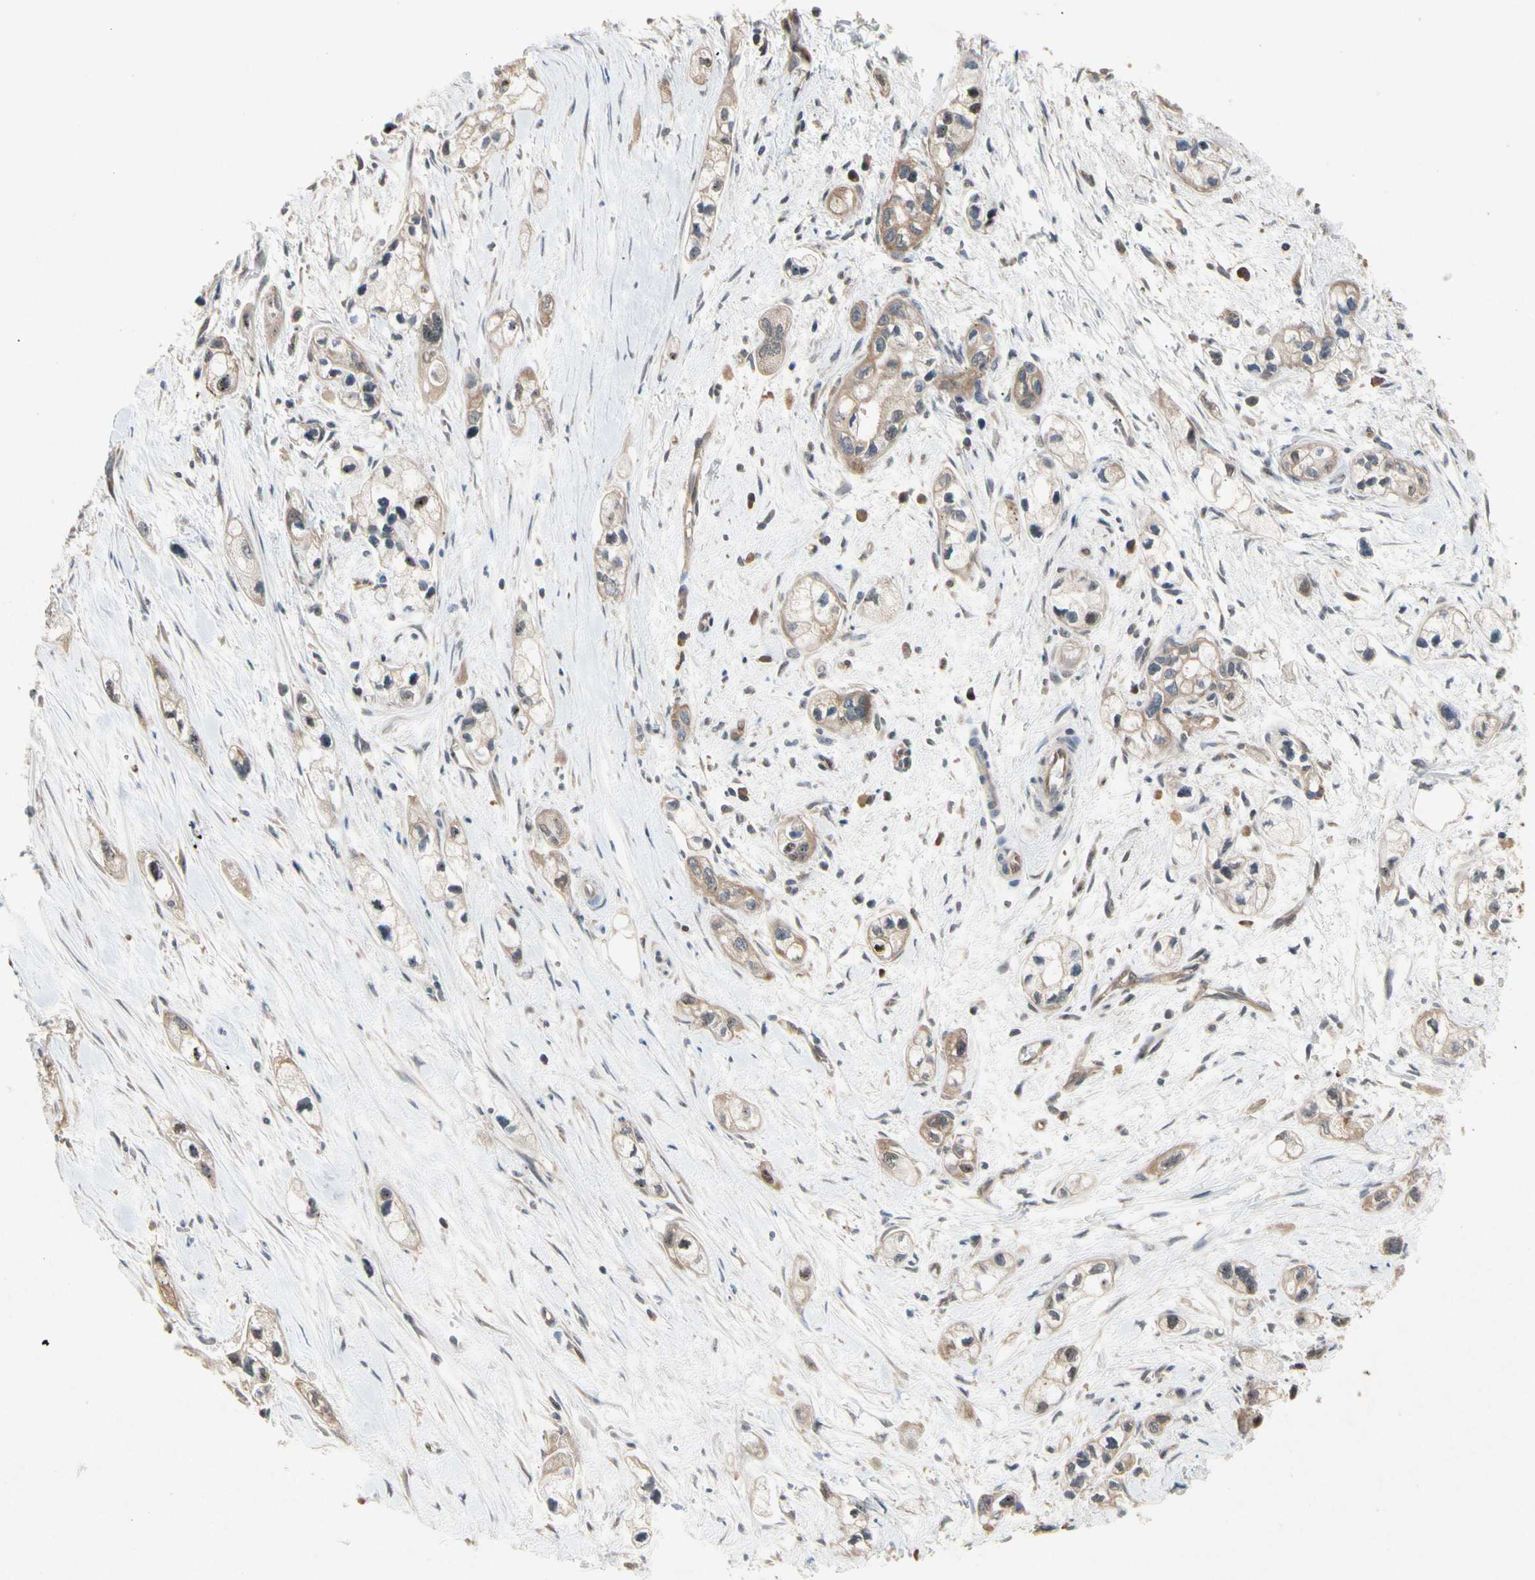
{"staining": {"intensity": "weak", "quantity": "25%-75%", "location": "cytoplasmic/membranous"}, "tissue": "pancreatic cancer", "cell_type": "Tumor cells", "image_type": "cancer", "snomed": [{"axis": "morphology", "description": "Adenocarcinoma, NOS"}, {"axis": "topography", "description": "Pancreas"}], "caption": "Immunohistochemical staining of adenocarcinoma (pancreatic) exhibits weak cytoplasmic/membranous protein staining in about 25%-75% of tumor cells.", "gene": "EIF1AX", "patient": {"sex": "male", "age": 74}}